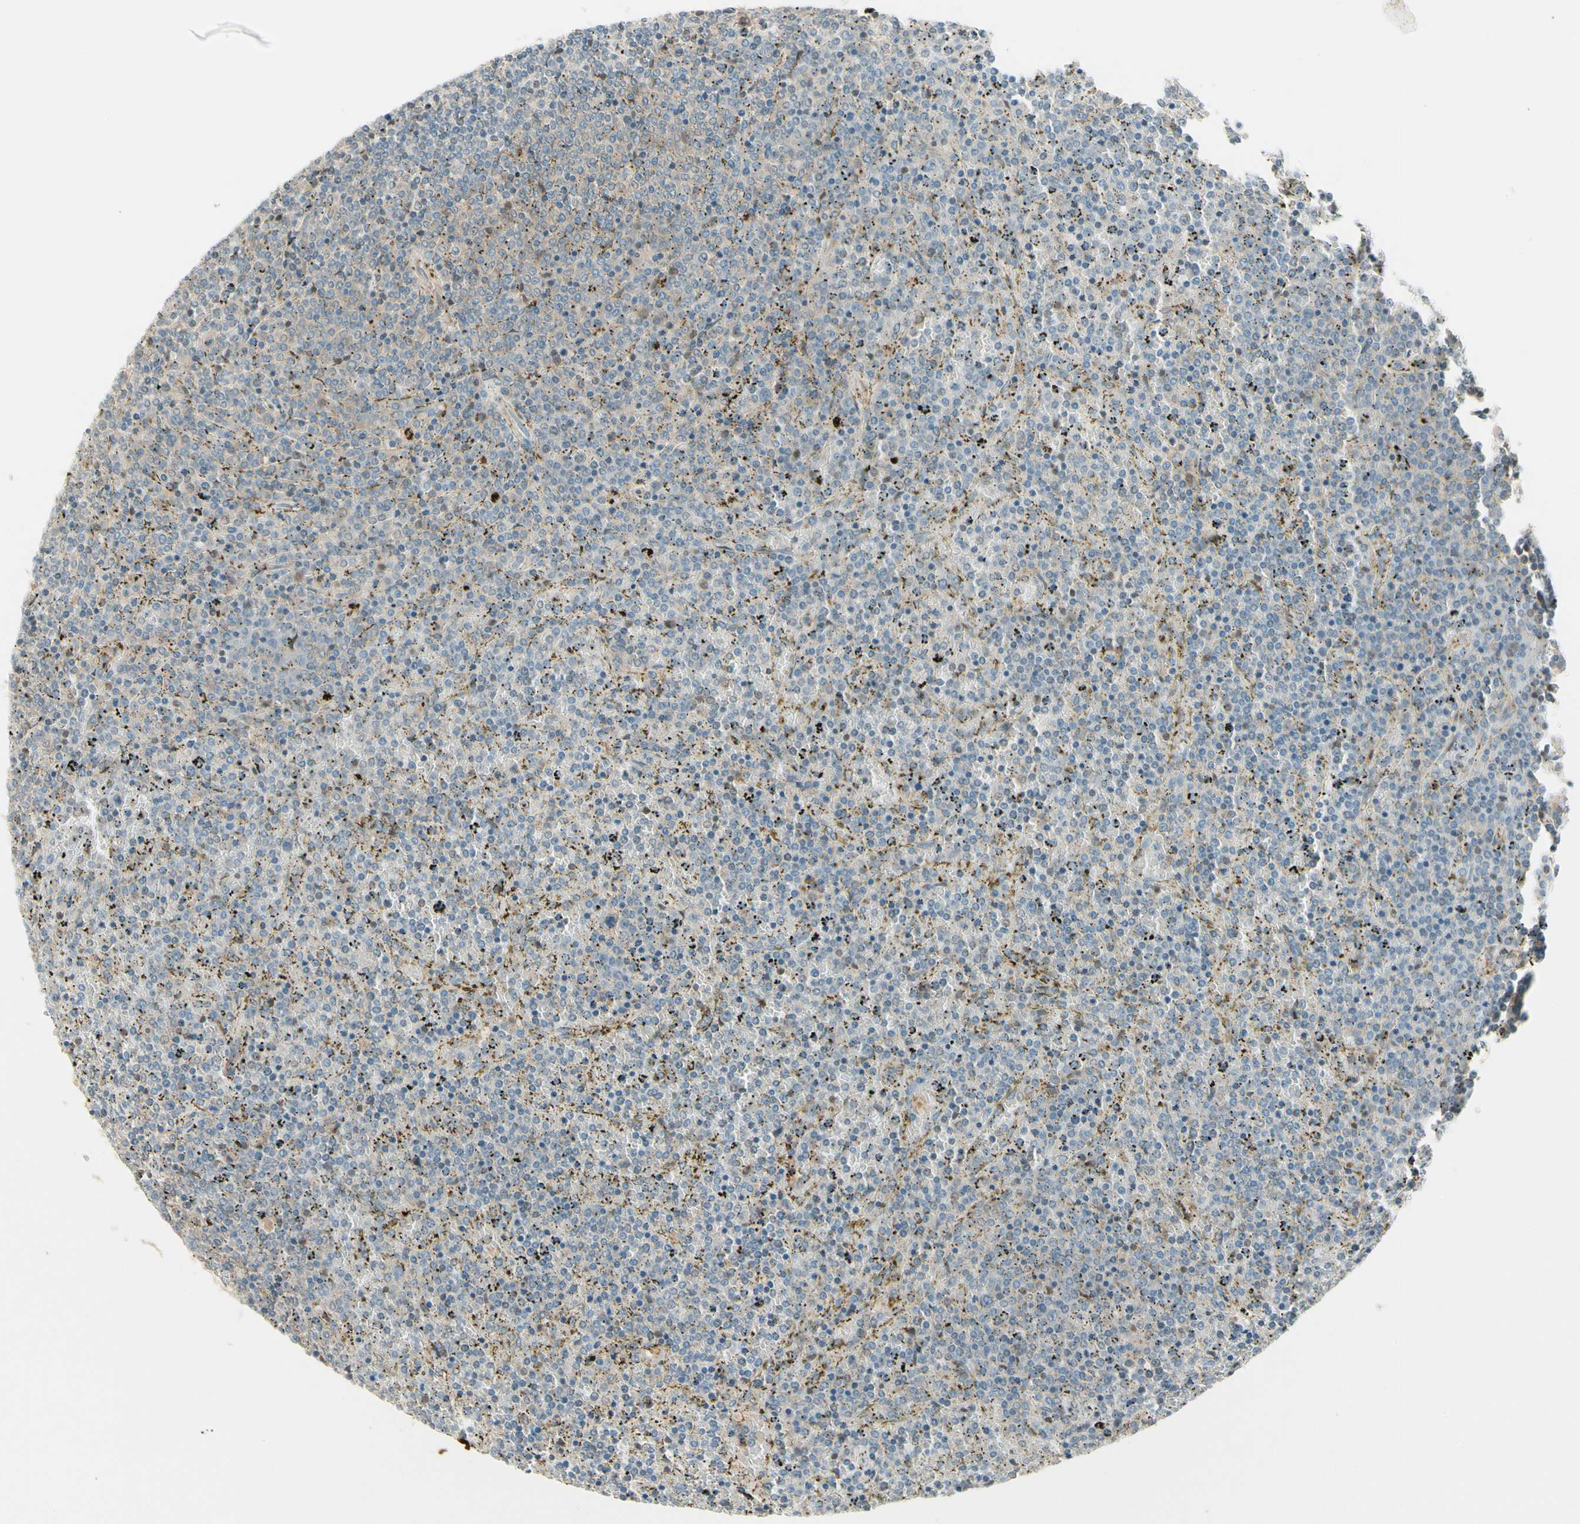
{"staining": {"intensity": "negative", "quantity": "none", "location": "none"}, "tissue": "lymphoma", "cell_type": "Tumor cells", "image_type": "cancer", "snomed": [{"axis": "morphology", "description": "Malignant lymphoma, non-Hodgkin's type, Low grade"}, {"axis": "topography", "description": "Spleen"}], "caption": "Histopathology image shows no protein positivity in tumor cells of malignant lymphoma, non-Hodgkin's type (low-grade) tissue.", "gene": "EPHB3", "patient": {"sex": "female", "age": 77}}